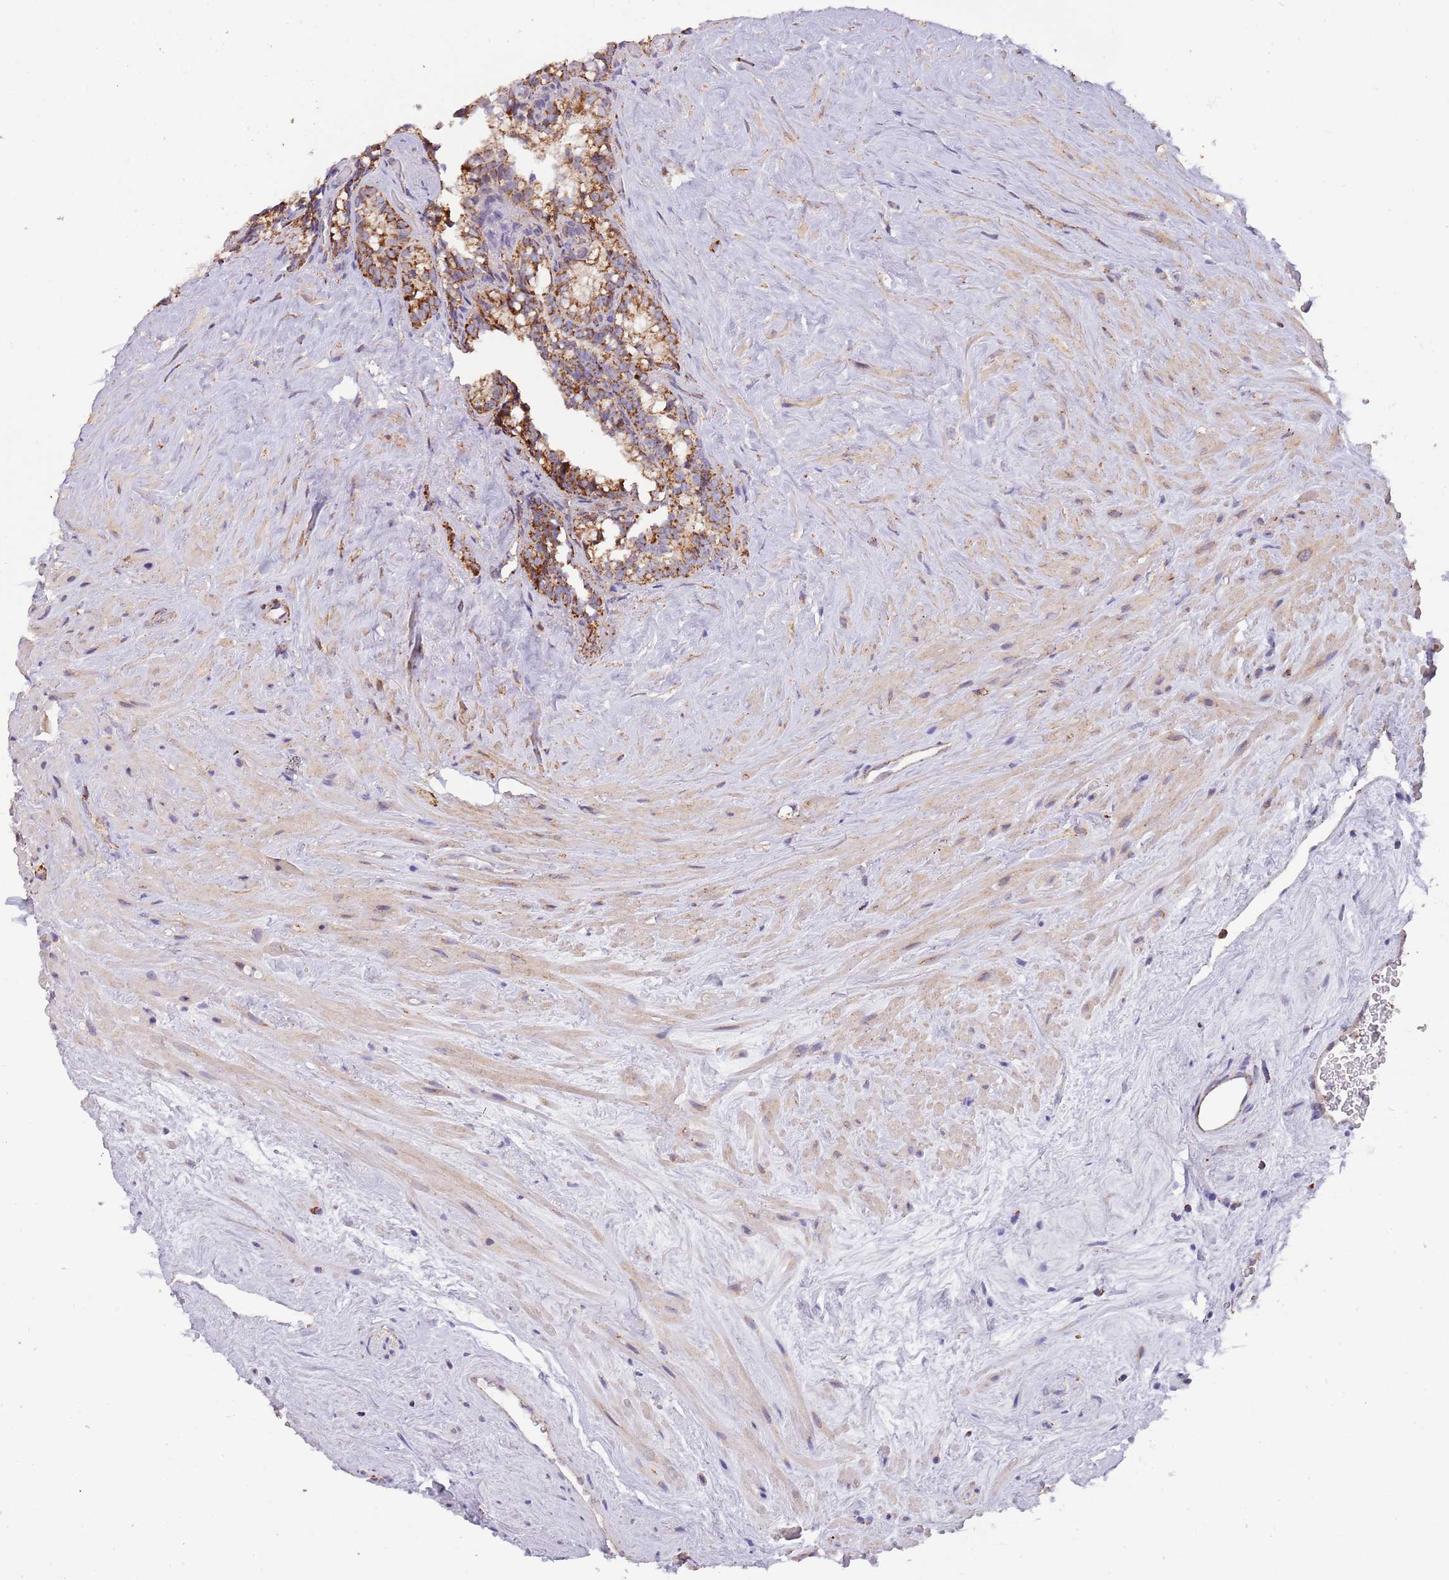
{"staining": {"intensity": "strong", "quantity": ">75%", "location": "cytoplasmic/membranous"}, "tissue": "seminal vesicle", "cell_type": "Glandular cells", "image_type": "normal", "snomed": [{"axis": "morphology", "description": "Normal tissue, NOS"}, {"axis": "topography", "description": "Prostate"}, {"axis": "topography", "description": "Seminal veicle"}], "caption": "The photomicrograph reveals a brown stain indicating the presence of a protein in the cytoplasmic/membranous of glandular cells in seminal vesicle.", "gene": "VPS16", "patient": {"sex": "male", "age": 79}}